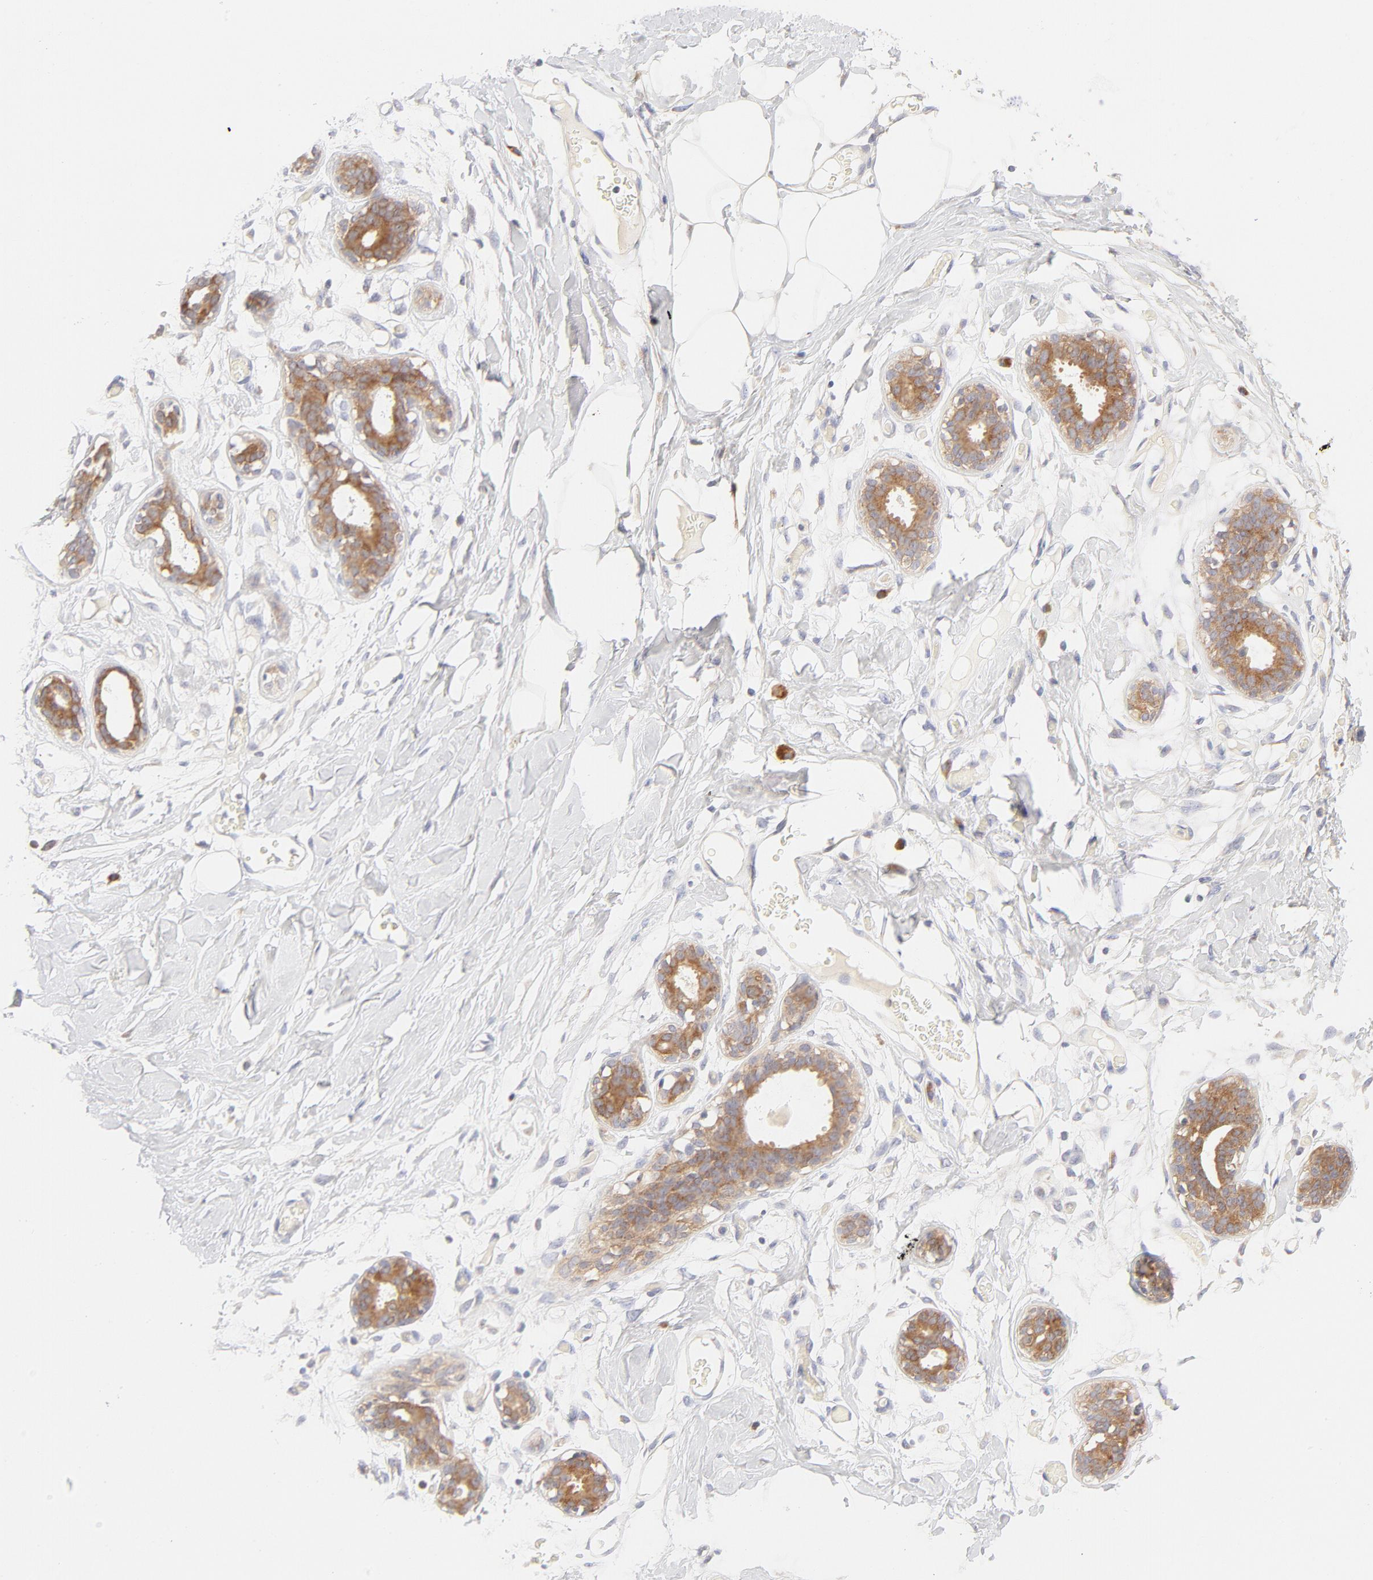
{"staining": {"intensity": "negative", "quantity": "none", "location": "none"}, "tissue": "breast", "cell_type": "Adipocytes", "image_type": "normal", "snomed": [{"axis": "morphology", "description": "Normal tissue, NOS"}, {"axis": "topography", "description": "Breast"}, {"axis": "topography", "description": "Adipose tissue"}], "caption": "This is an immunohistochemistry image of unremarkable breast. There is no positivity in adipocytes.", "gene": "RPS6KA1", "patient": {"sex": "female", "age": 25}}